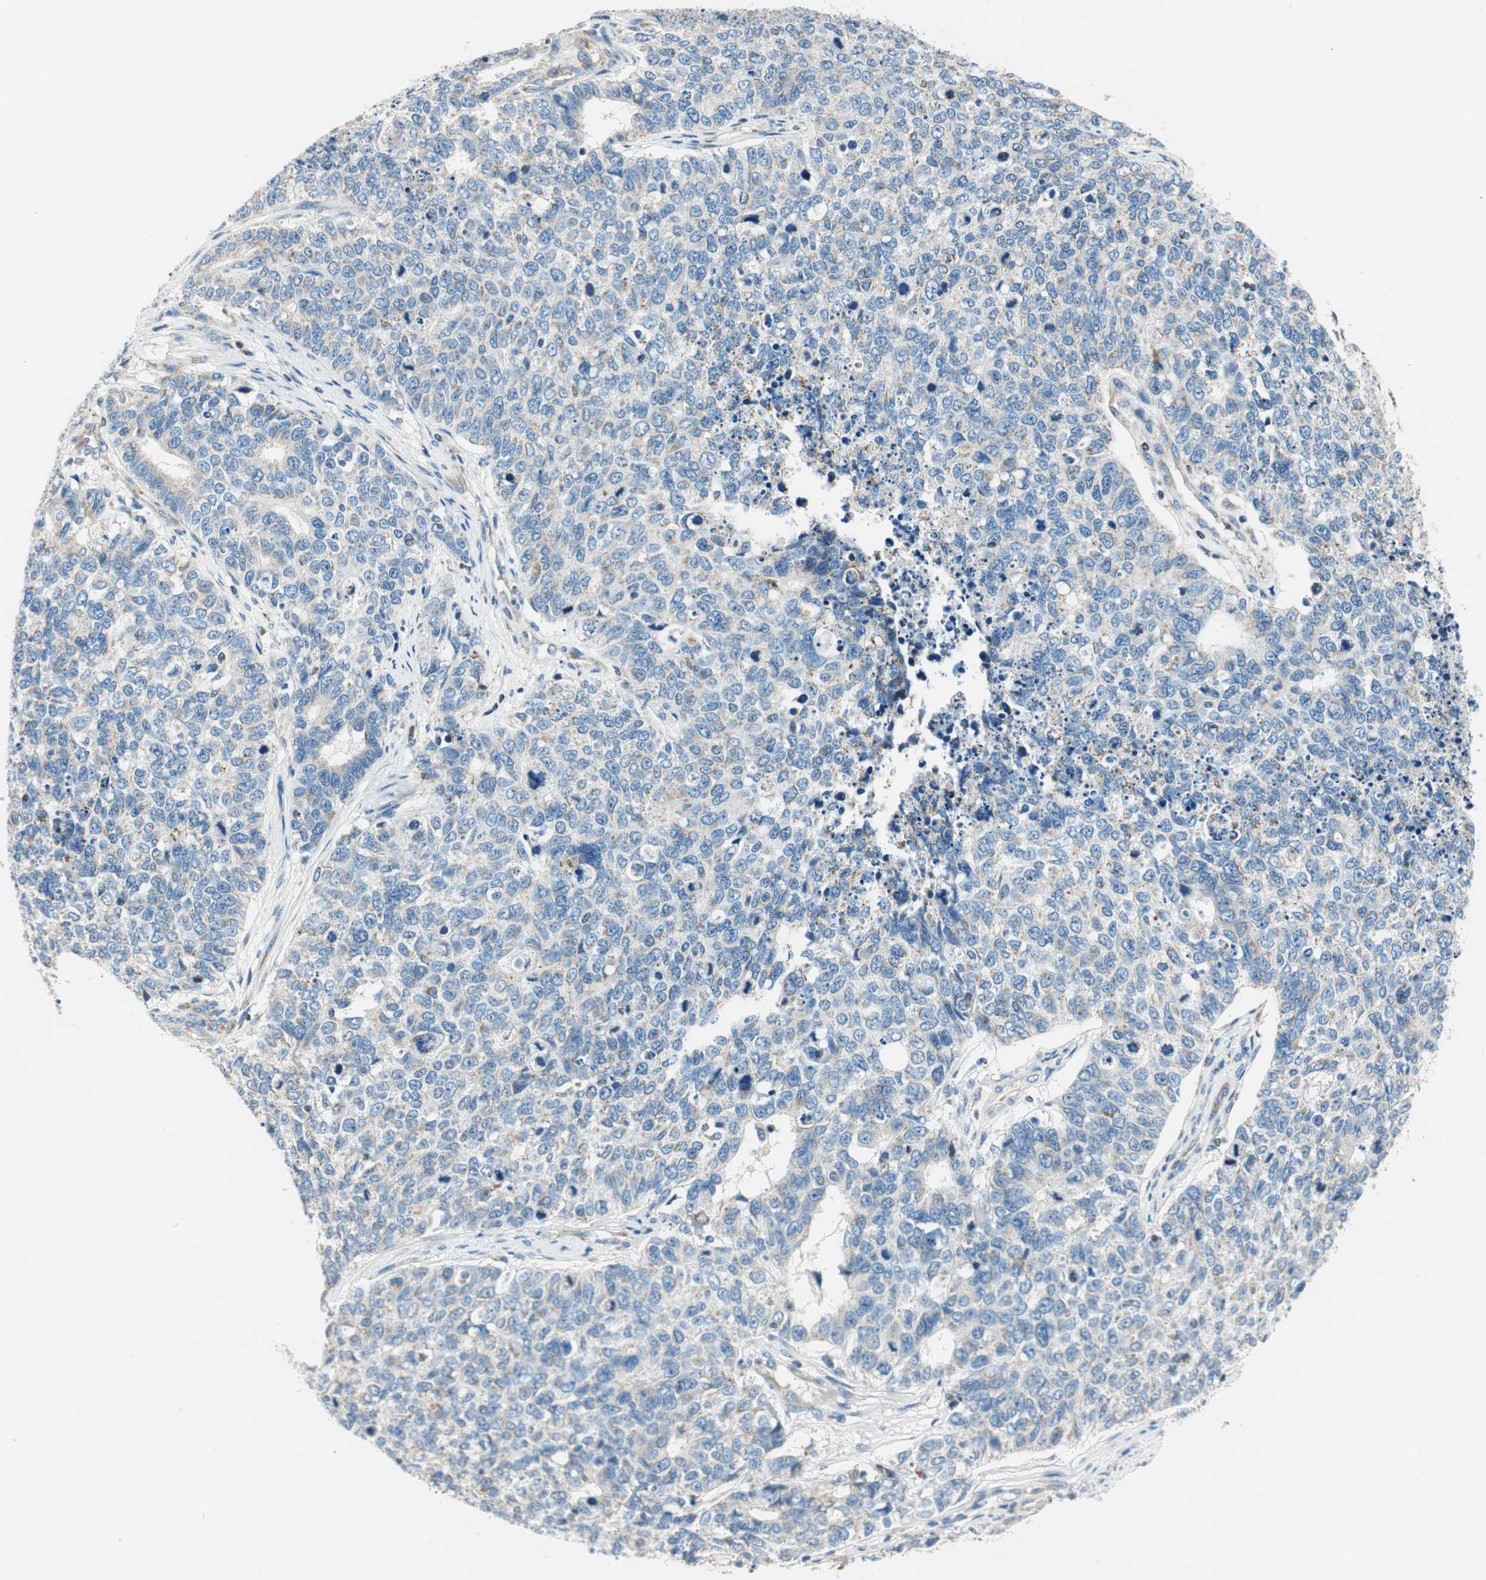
{"staining": {"intensity": "weak", "quantity": "<25%", "location": "cytoplasmic/membranous"}, "tissue": "cervical cancer", "cell_type": "Tumor cells", "image_type": "cancer", "snomed": [{"axis": "morphology", "description": "Squamous cell carcinoma, NOS"}, {"axis": "topography", "description": "Cervix"}], "caption": "Photomicrograph shows no protein positivity in tumor cells of cervical cancer (squamous cell carcinoma) tissue.", "gene": "RORB", "patient": {"sex": "female", "age": 63}}